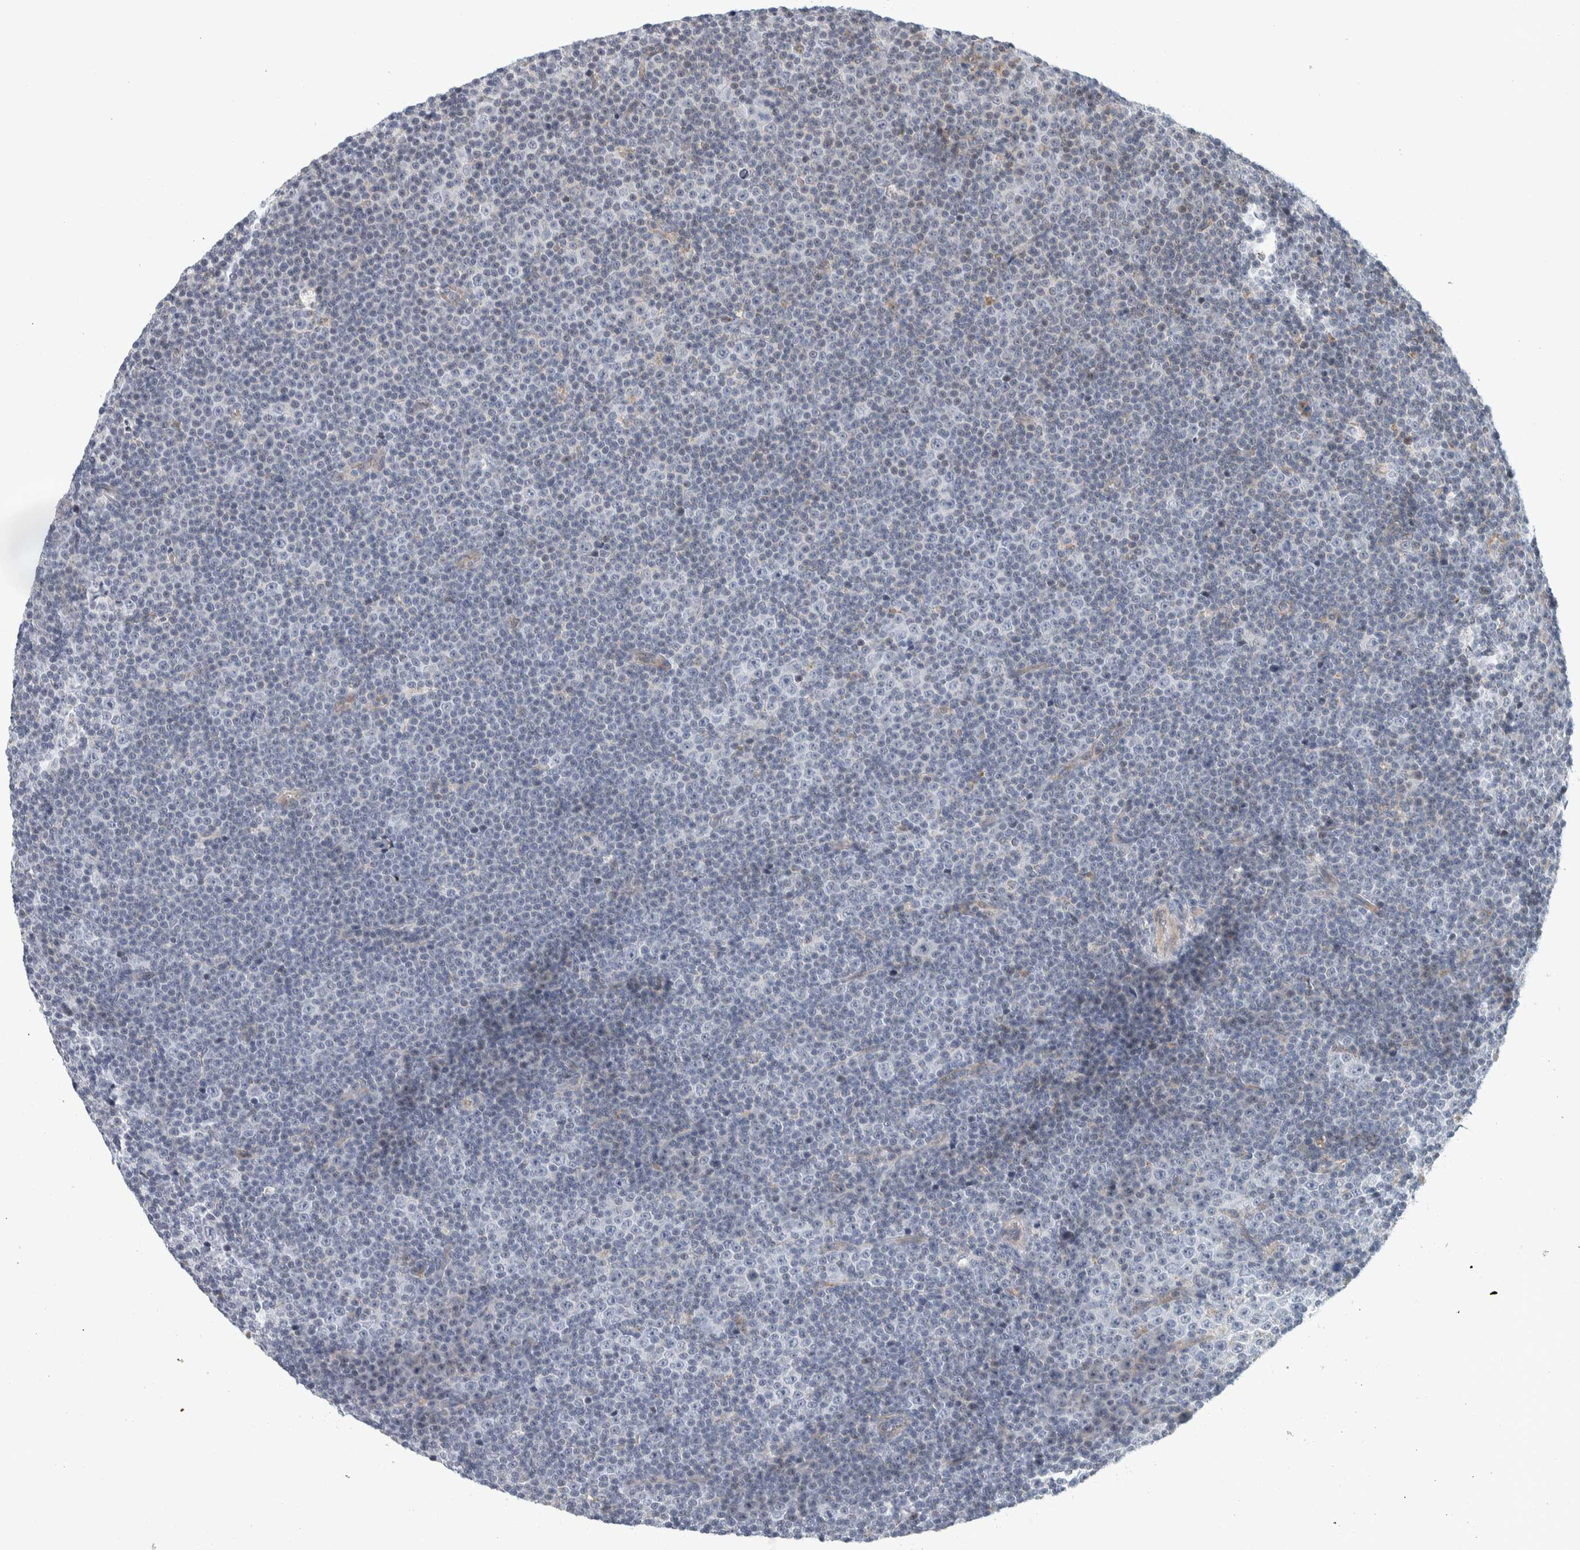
{"staining": {"intensity": "negative", "quantity": "none", "location": "none"}, "tissue": "lymphoma", "cell_type": "Tumor cells", "image_type": "cancer", "snomed": [{"axis": "morphology", "description": "Malignant lymphoma, non-Hodgkin's type, Low grade"}, {"axis": "topography", "description": "Lymph node"}], "caption": "Tumor cells are negative for protein expression in human lymphoma.", "gene": "AFP", "patient": {"sex": "female", "age": 67}}